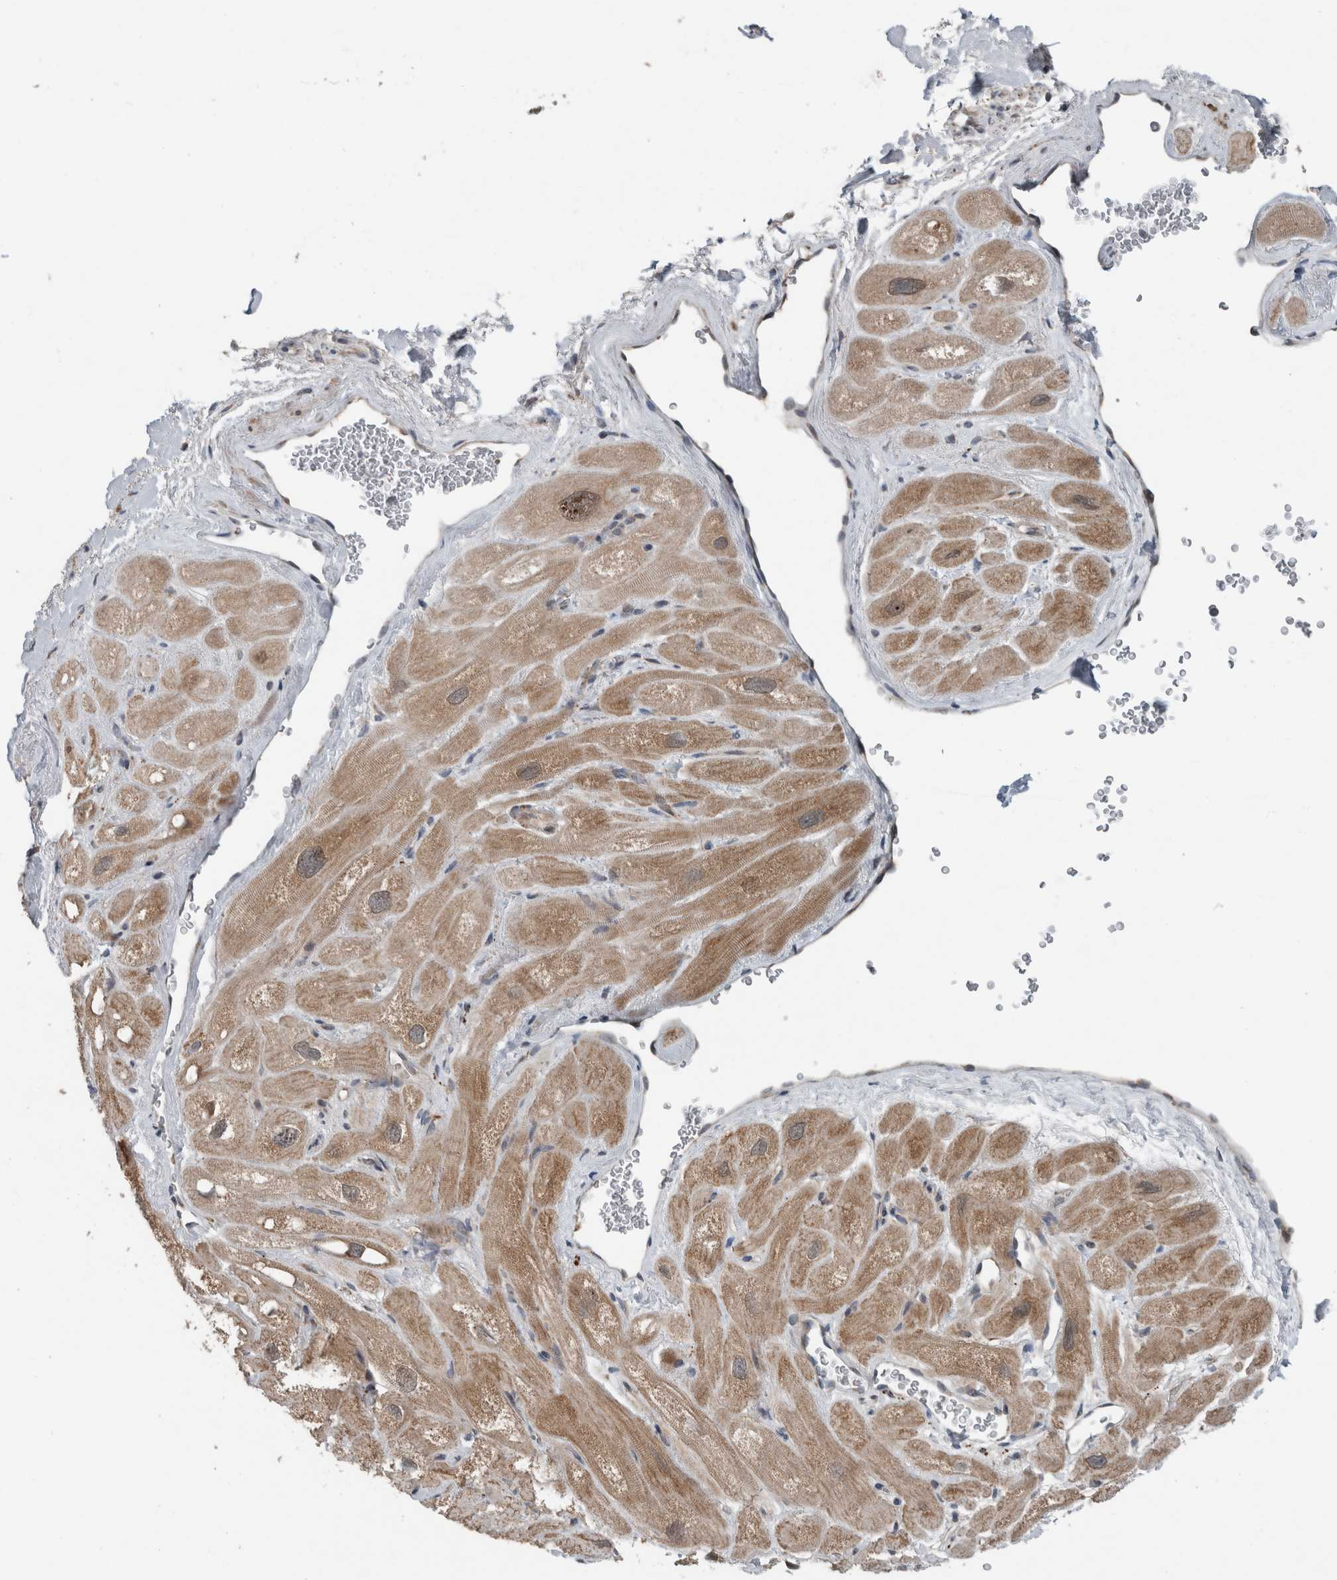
{"staining": {"intensity": "moderate", "quantity": ">75%", "location": "cytoplasmic/membranous"}, "tissue": "heart muscle", "cell_type": "Cardiomyocytes", "image_type": "normal", "snomed": [{"axis": "morphology", "description": "Normal tissue, NOS"}, {"axis": "topography", "description": "Heart"}], "caption": "Heart muscle stained for a protein (brown) demonstrates moderate cytoplasmic/membranous positive staining in about >75% of cardiomyocytes.", "gene": "GBA2", "patient": {"sex": "male", "age": 49}}